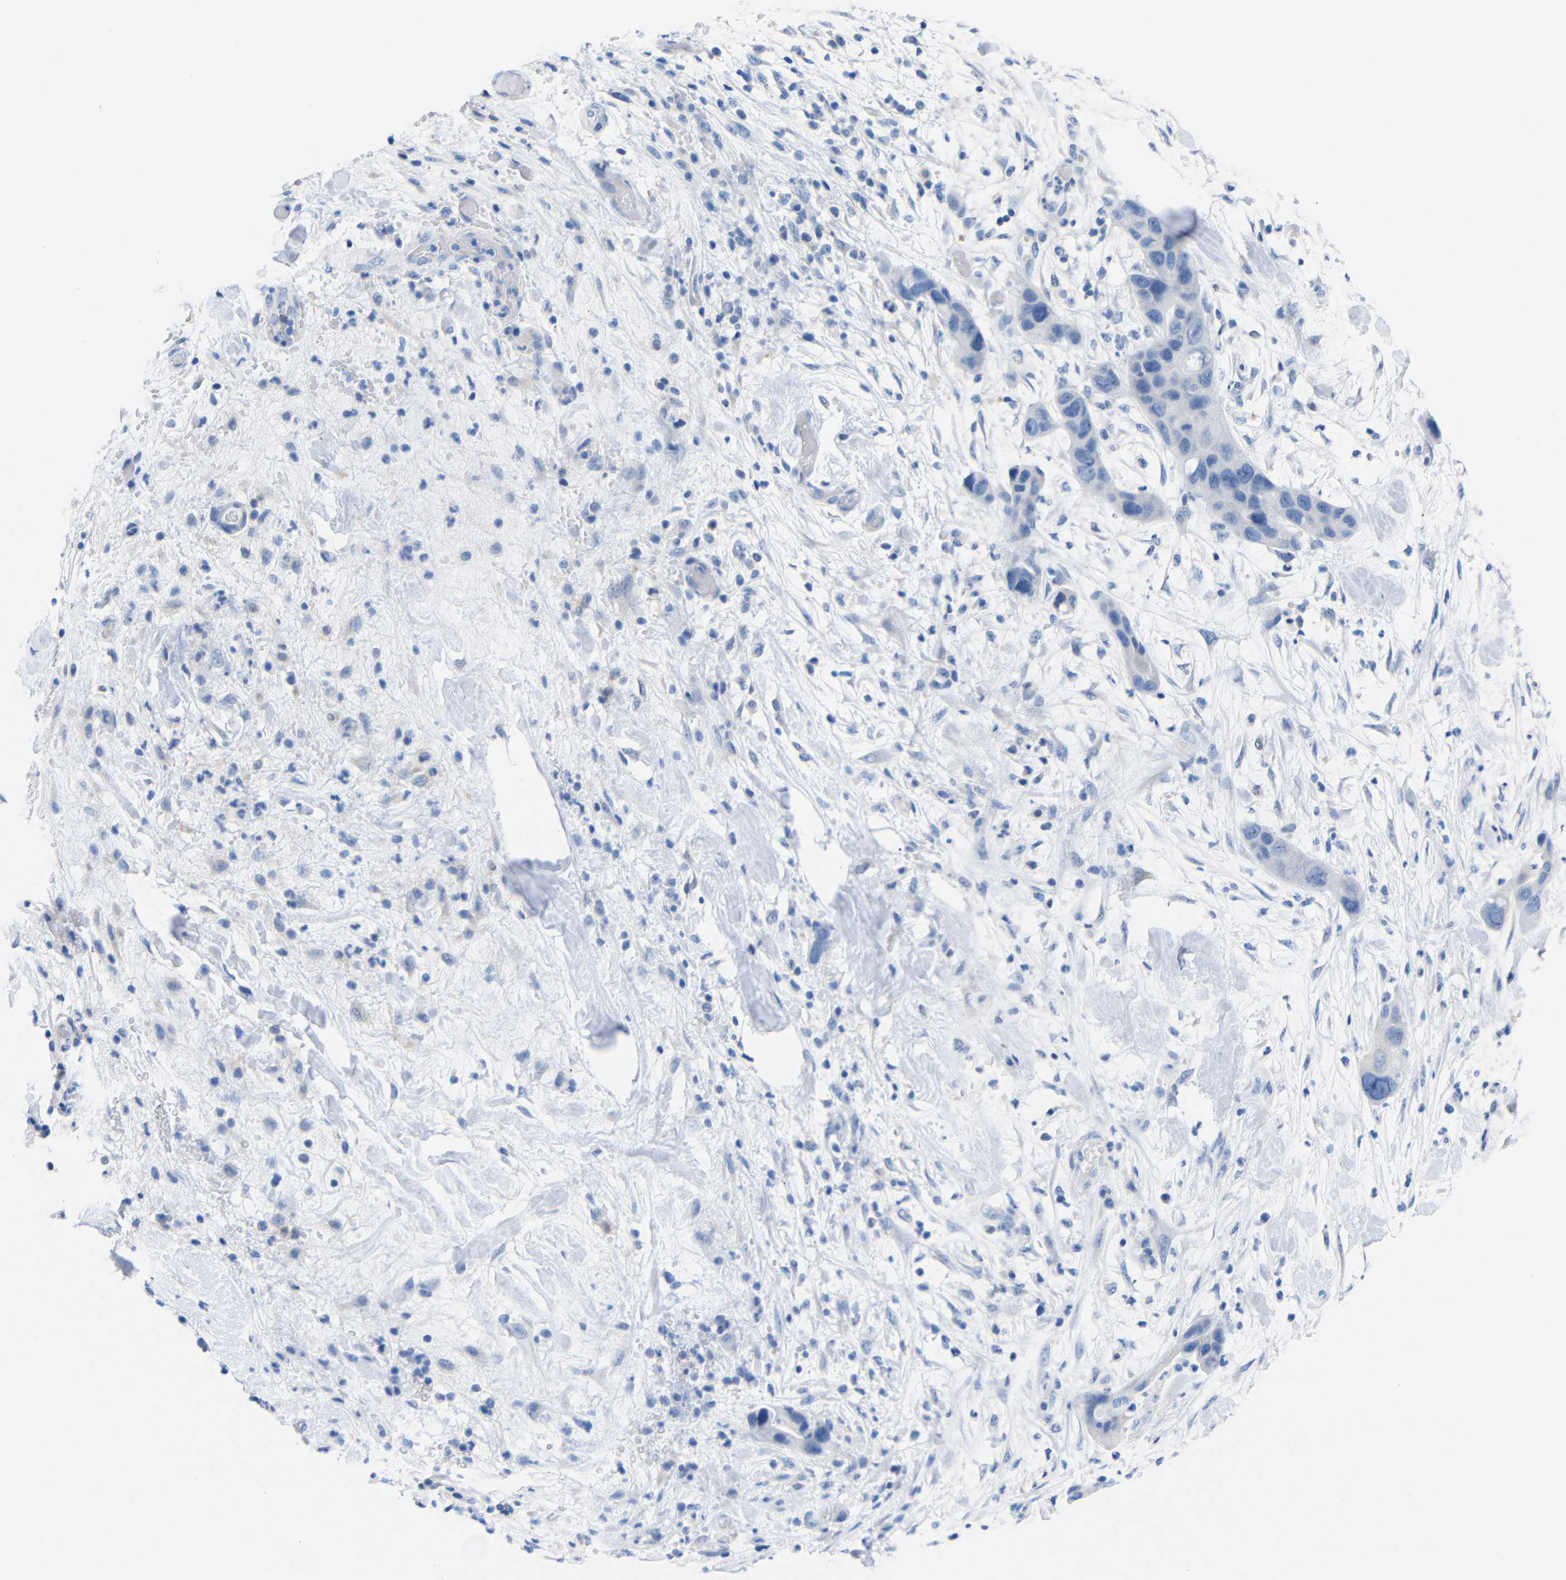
{"staining": {"intensity": "negative", "quantity": "none", "location": "none"}, "tissue": "pancreatic cancer", "cell_type": "Tumor cells", "image_type": "cancer", "snomed": [{"axis": "morphology", "description": "Adenocarcinoma, NOS"}, {"axis": "topography", "description": "Pancreas"}], "caption": "This is an IHC histopathology image of pancreatic cancer. There is no expression in tumor cells.", "gene": "PEBP1", "patient": {"sex": "female", "age": 71}}